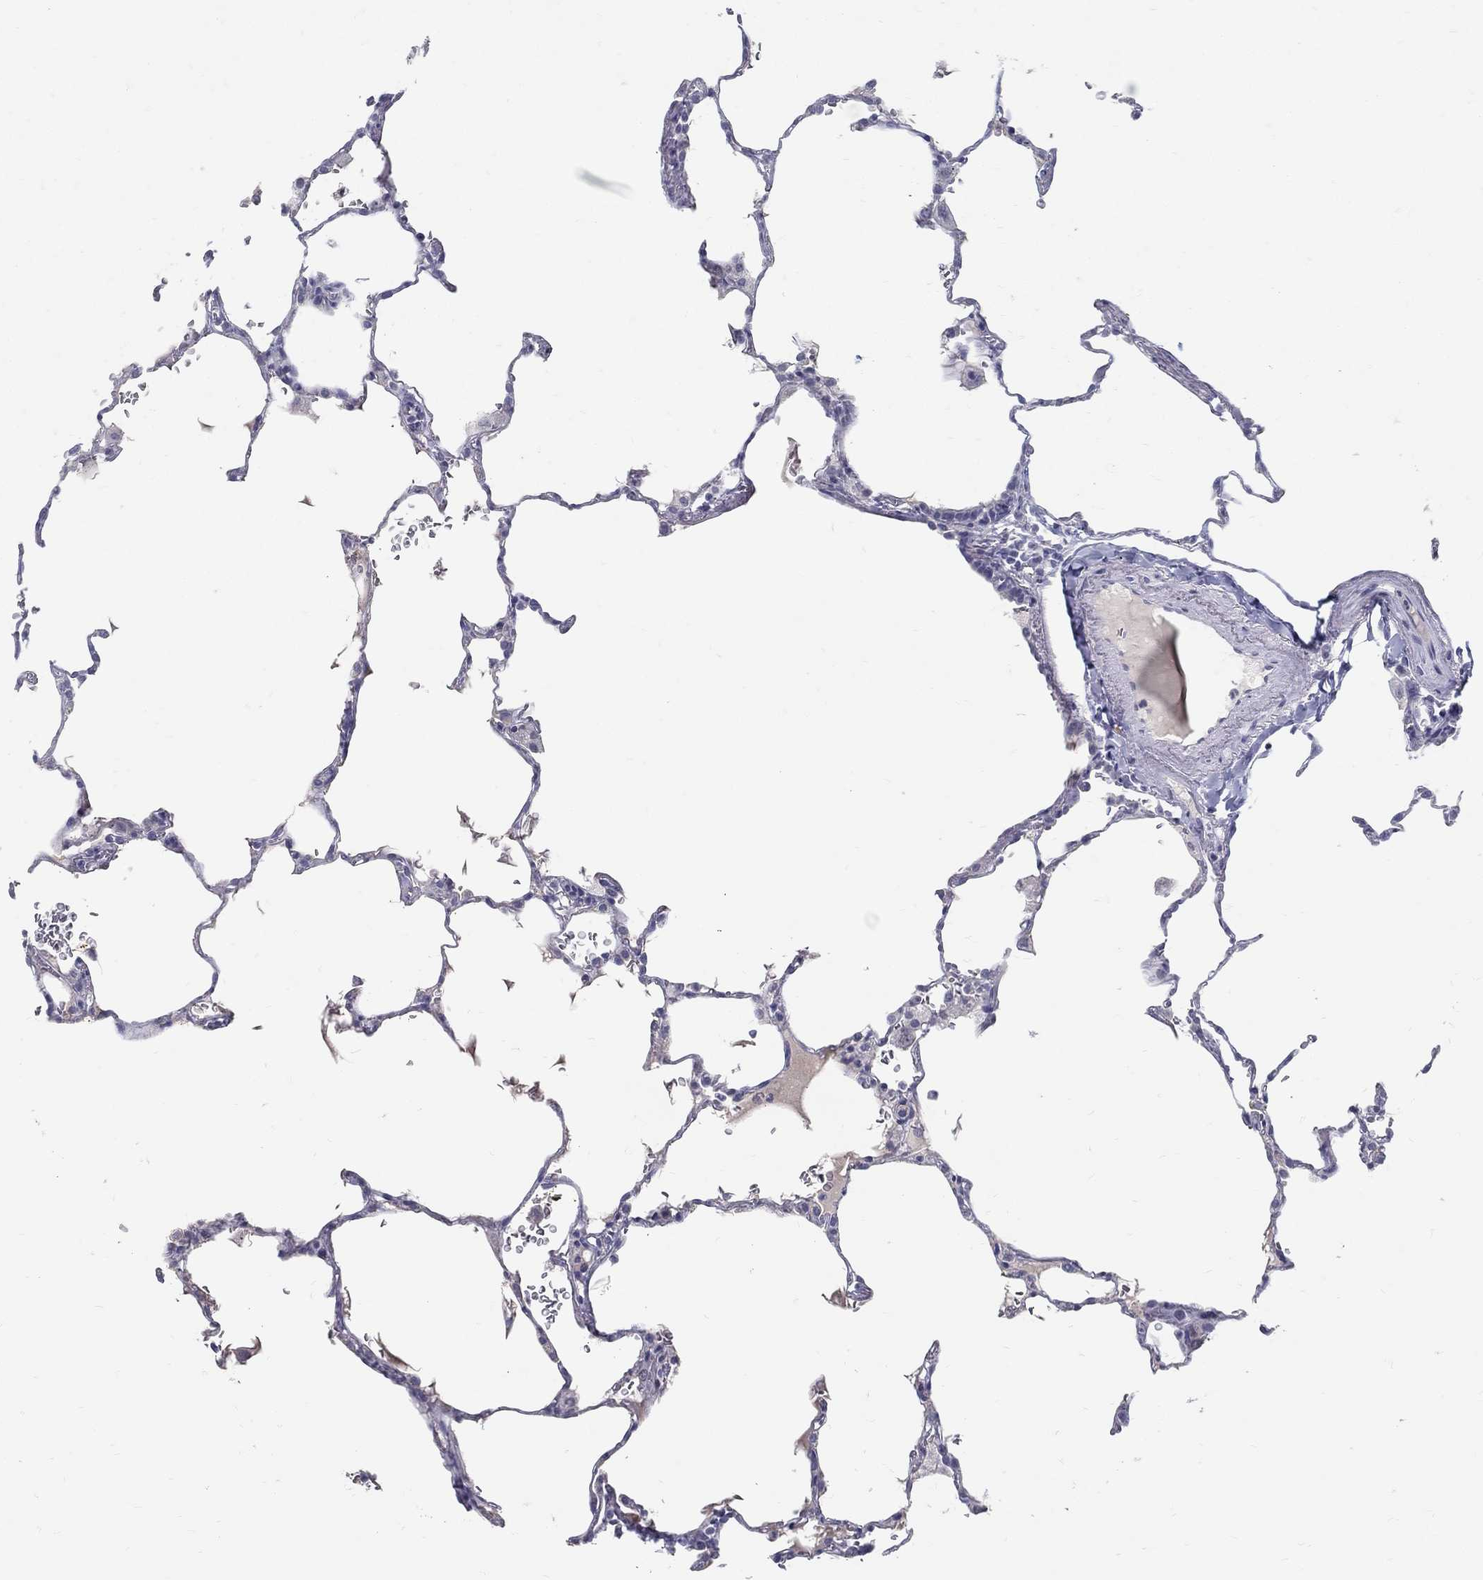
{"staining": {"intensity": "negative", "quantity": "none", "location": "none"}, "tissue": "lung", "cell_type": "Alveolar cells", "image_type": "normal", "snomed": [{"axis": "morphology", "description": "Normal tissue, NOS"}, {"axis": "morphology", "description": "Adenocarcinoma, metastatic, NOS"}, {"axis": "topography", "description": "Lung"}], "caption": "IHC histopathology image of normal lung stained for a protein (brown), which displays no positivity in alveolar cells. The staining is performed using DAB (3,3'-diaminobenzidine) brown chromogen with nuclei counter-stained in using hematoxylin.", "gene": "ACE2", "patient": {"sex": "male", "age": 45}}